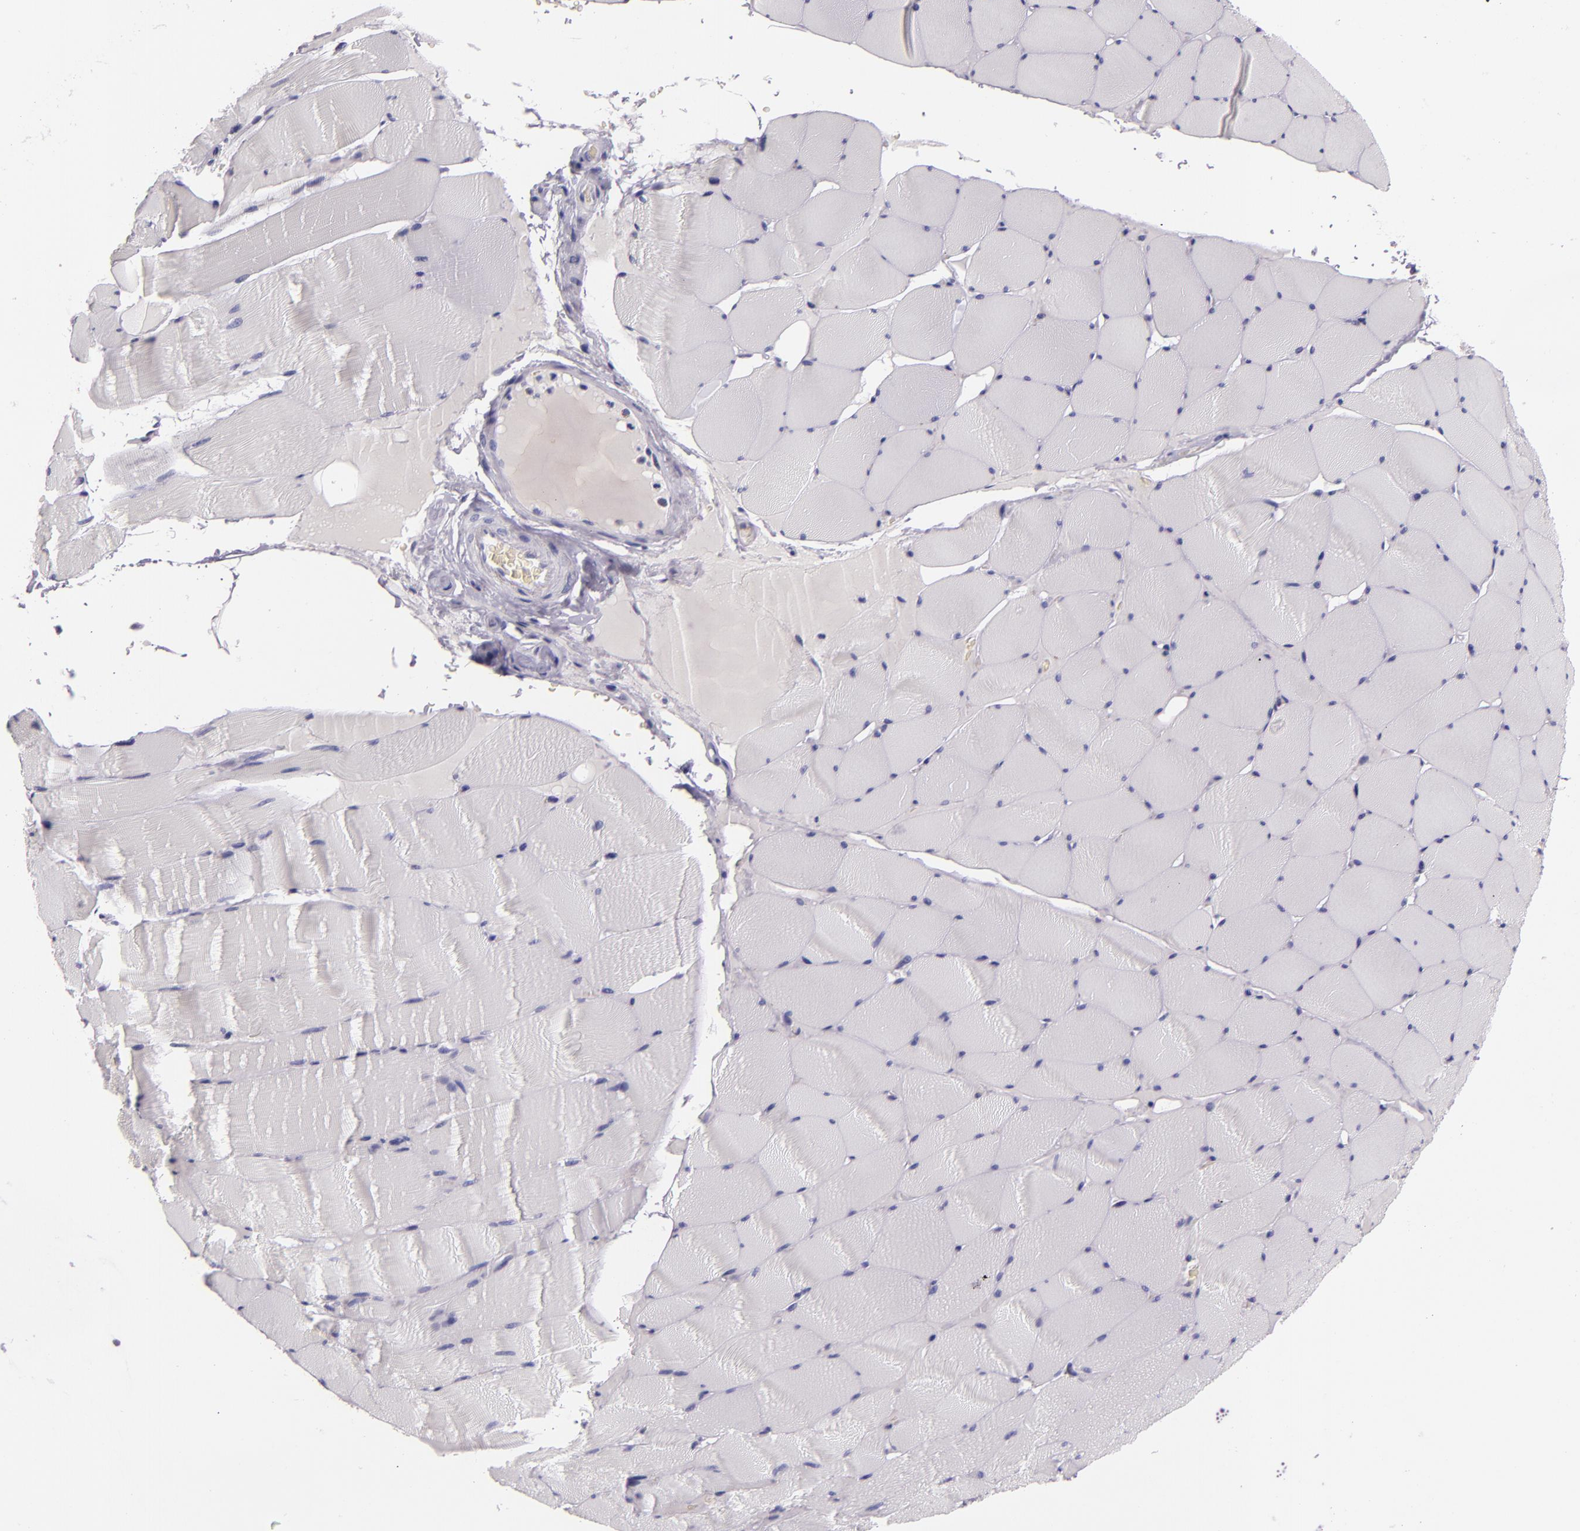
{"staining": {"intensity": "negative", "quantity": "none", "location": "none"}, "tissue": "skeletal muscle", "cell_type": "Myocytes", "image_type": "normal", "snomed": [{"axis": "morphology", "description": "Normal tissue, NOS"}, {"axis": "topography", "description": "Skeletal muscle"}], "caption": "Immunohistochemistry of normal human skeletal muscle reveals no positivity in myocytes. The staining was performed using DAB to visualize the protein expression in brown, while the nuclei were stained in blue with hematoxylin (Magnification: 20x).", "gene": "INA", "patient": {"sex": "male", "age": 62}}